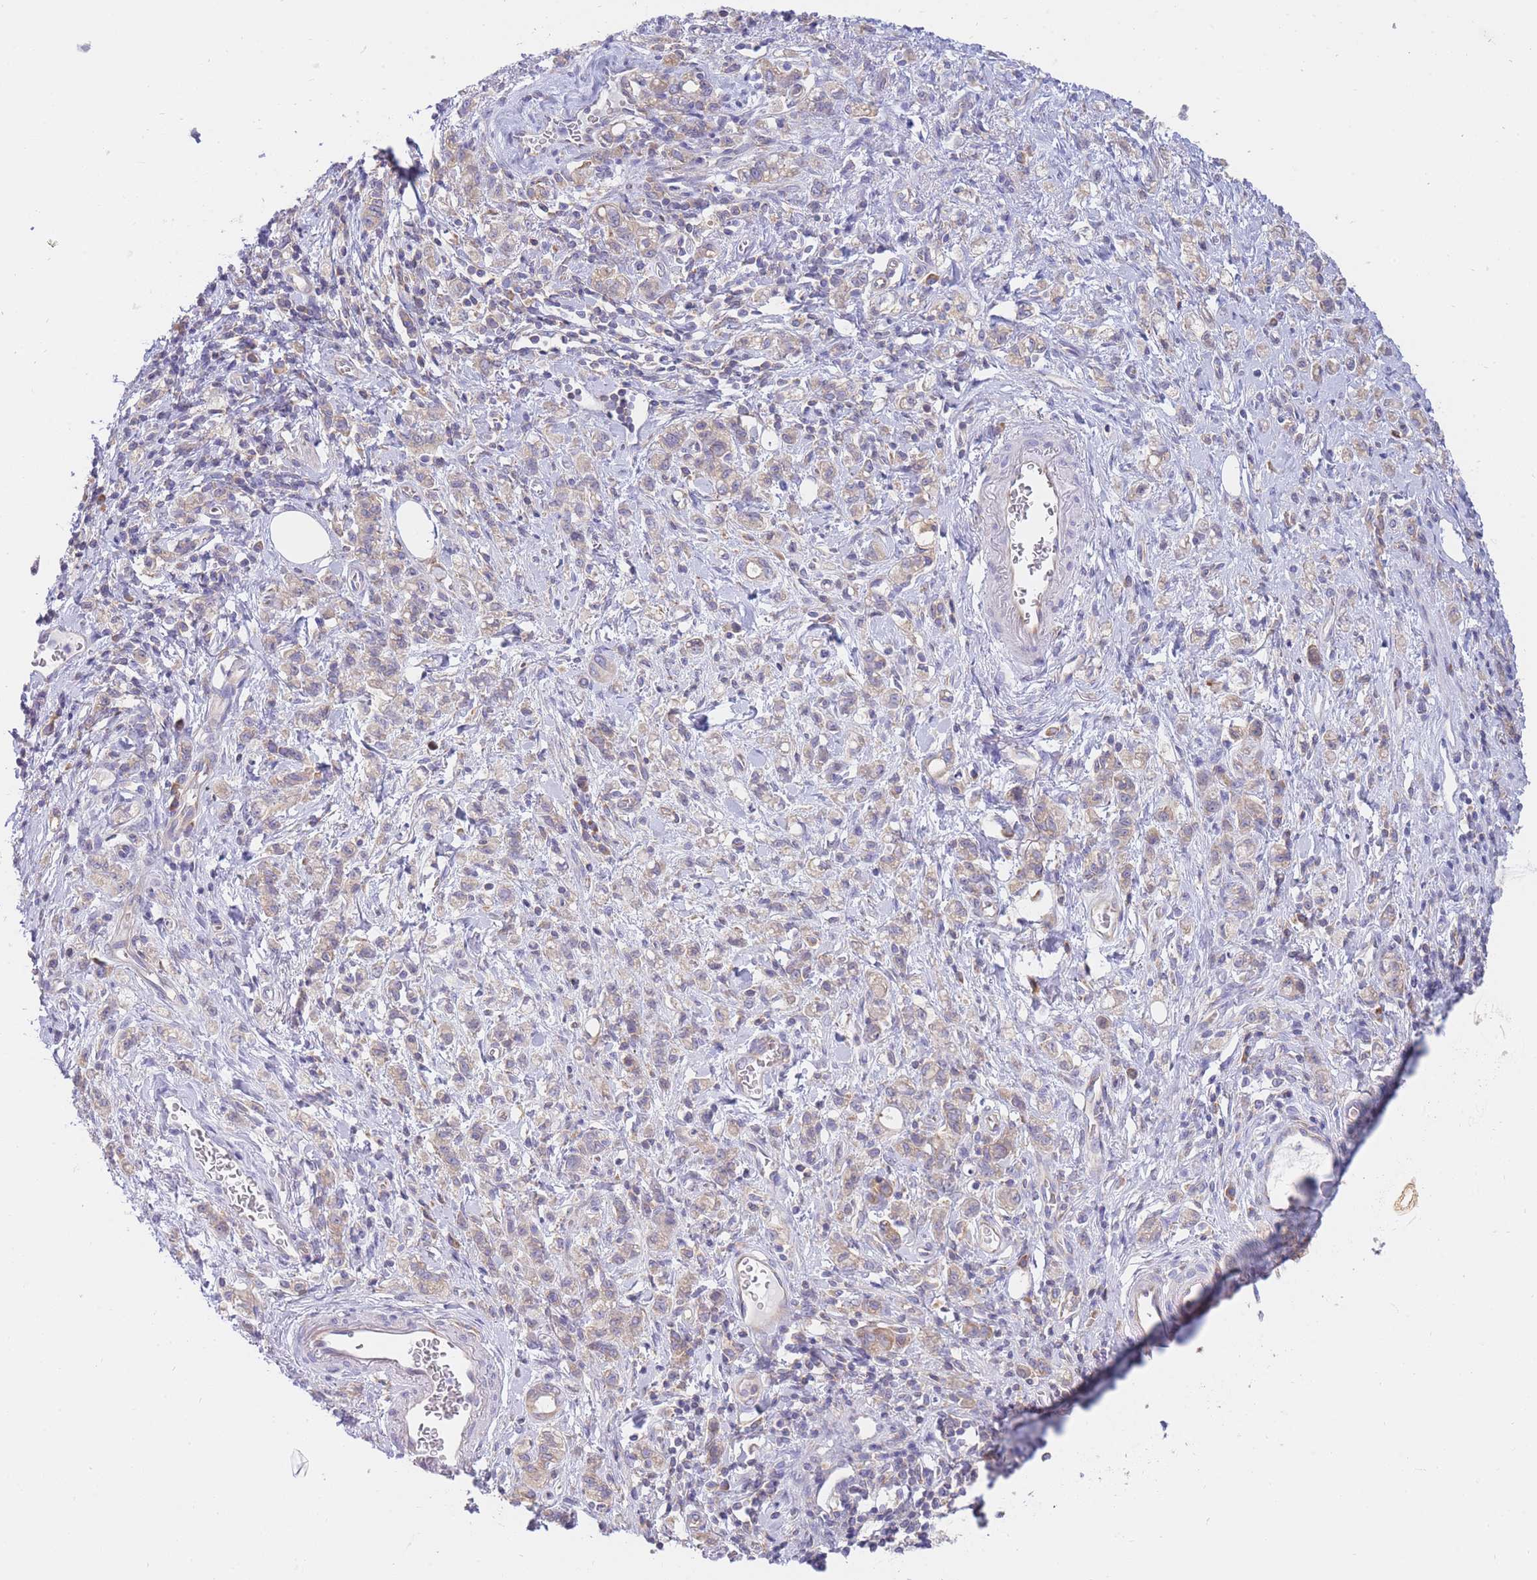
{"staining": {"intensity": "weak", "quantity": "25%-75%", "location": "cytoplasmic/membranous"}, "tissue": "stomach cancer", "cell_type": "Tumor cells", "image_type": "cancer", "snomed": [{"axis": "morphology", "description": "Adenocarcinoma, NOS"}, {"axis": "topography", "description": "Stomach"}], "caption": "Immunohistochemistry staining of stomach cancer, which exhibits low levels of weak cytoplasmic/membranous positivity in about 25%-75% of tumor cells indicating weak cytoplasmic/membranous protein staining. The staining was performed using DAB (3,3'-diaminobenzidine) (brown) for protein detection and nuclei were counterstained in hematoxylin (blue).", "gene": "SH2B2", "patient": {"sex": "male", "age": 77}}